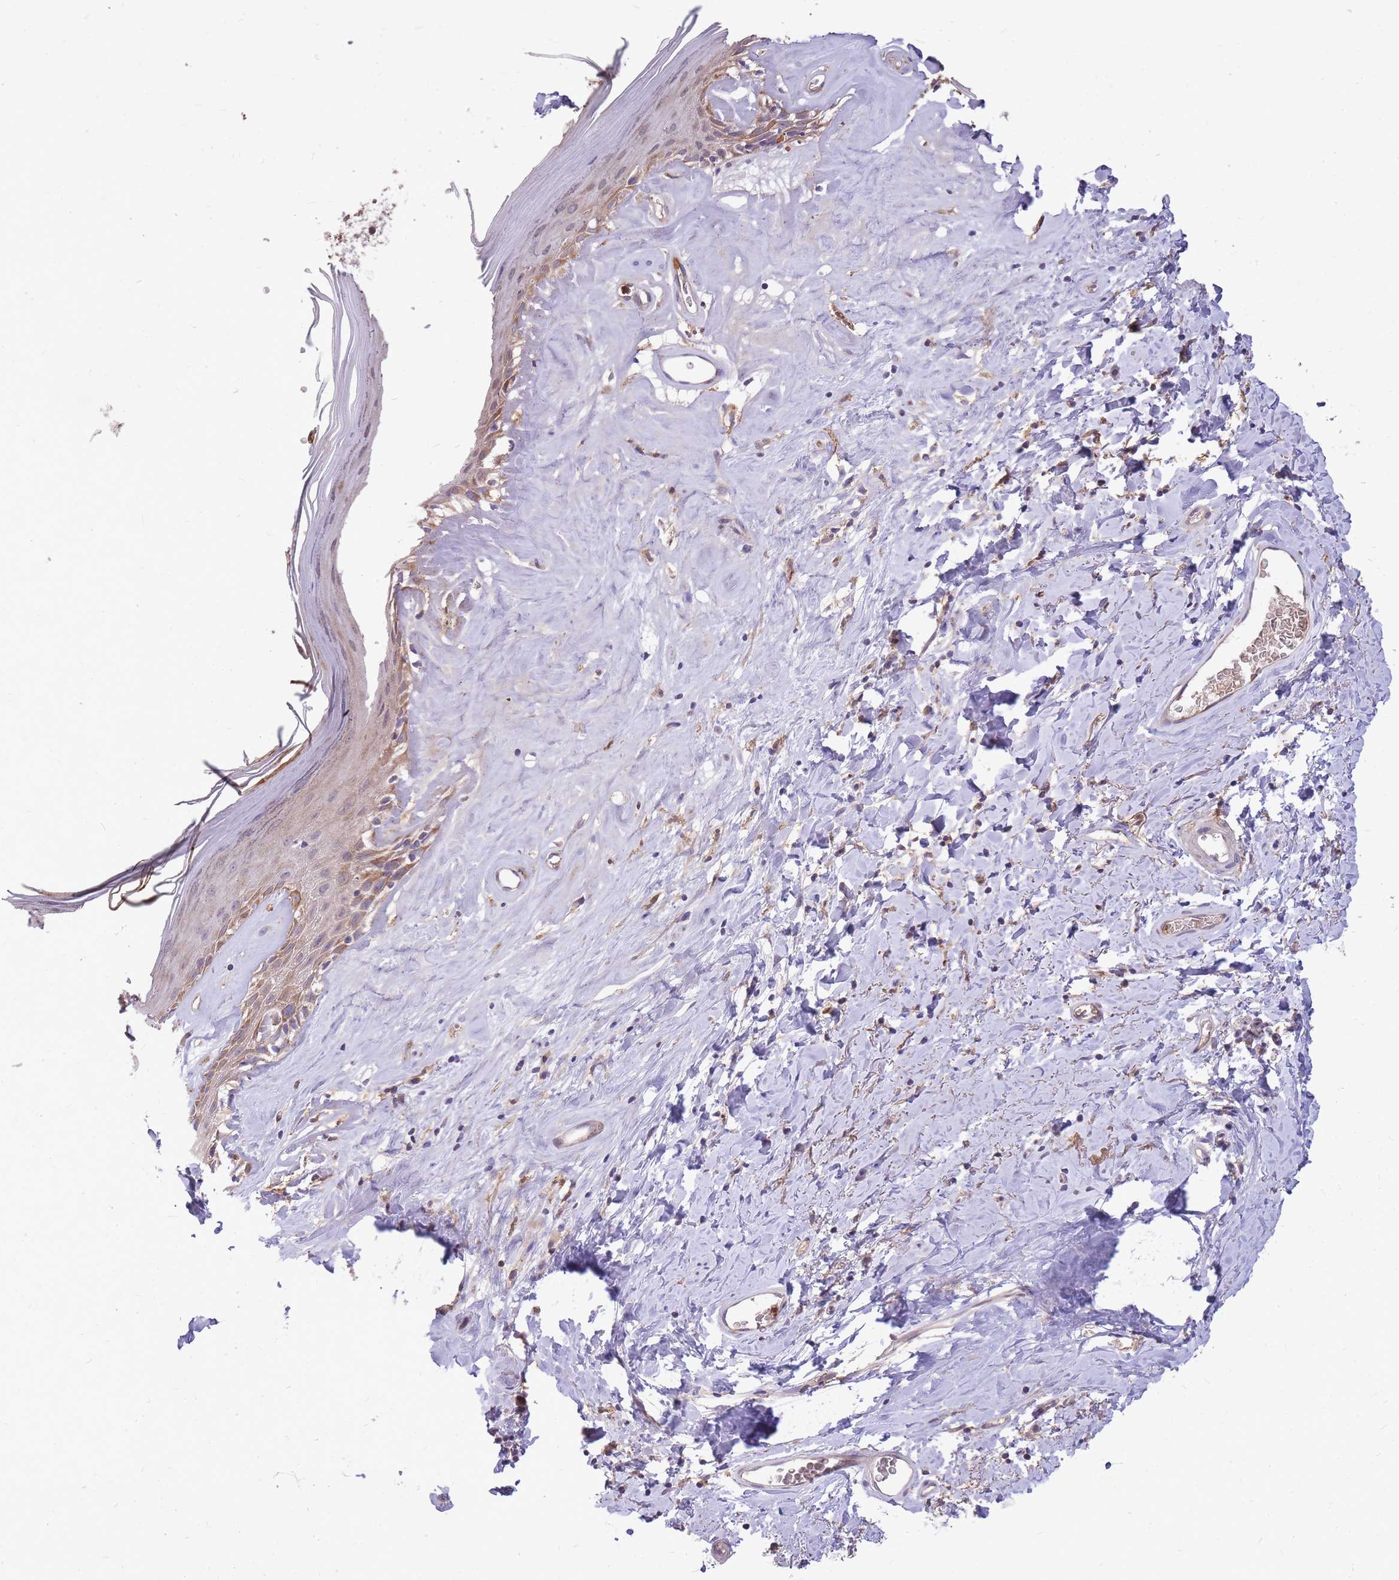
{"staining": {"intensity": "moderate", "quantity": "25%-75%", "location": "cytoplasmic/membranous"}, "tissue": "skin", "cell_type": "Epidermal cells", "image_type": "normal", "snomed": [{"axis": "morphology", "description": "Normal tissue, NOS"}, {"axis": "morphology", "description": "Inflammation, NOS"}, {"axis": "topography", "description": "Vulva"}], "caption": "About 25%-75% of epidermal cells in normal skin demonstrate moderate cytoplasmic/membranous protein staining as visualized by brown immunohistochemical staining.", "gene": "IGF2BP2", "patient": {"sex": "female", "age": 86}}